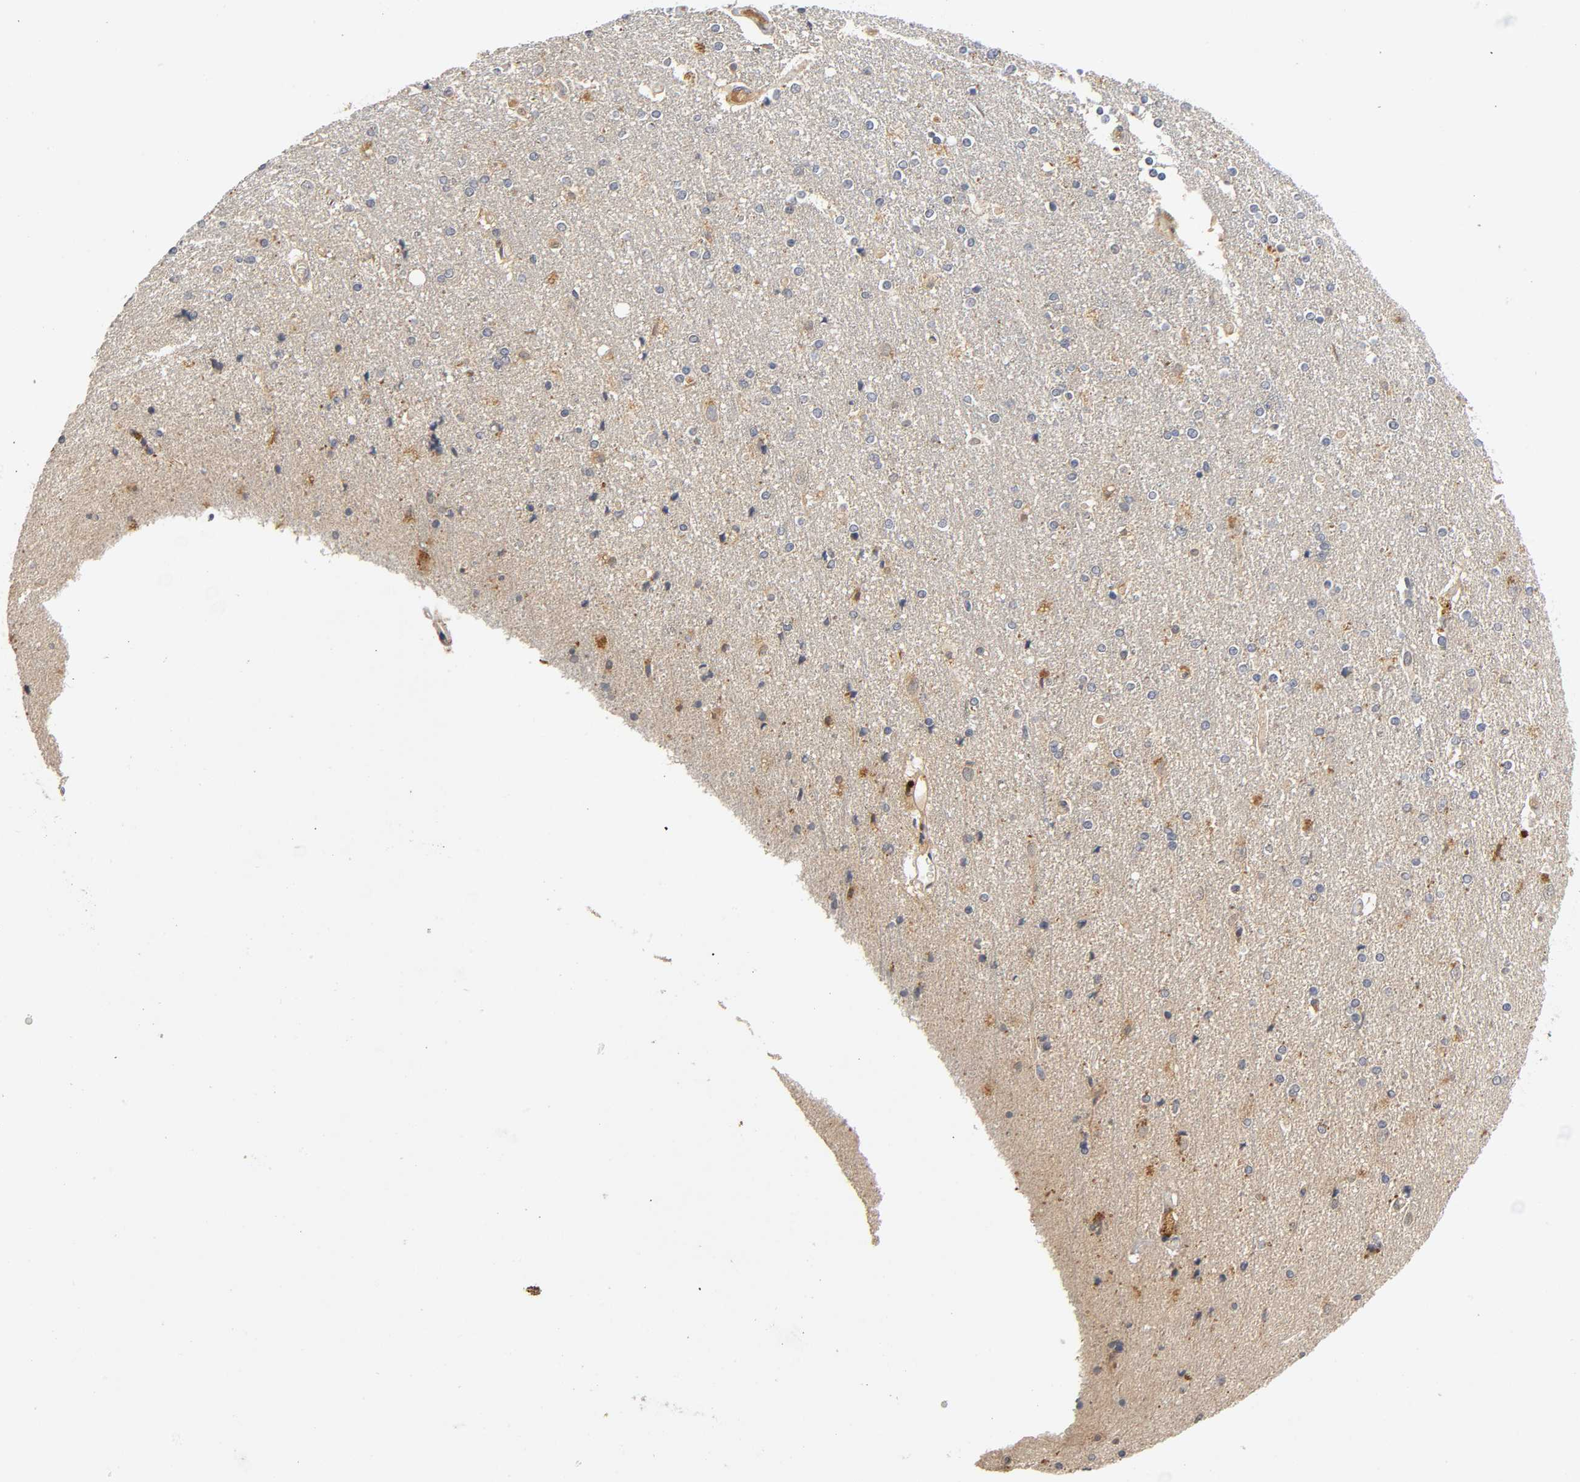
{"staining": {"intensity": "weak", "quantity": "<25%", "location": "cytoplasmic/membranous"}, "tissue": "caudate", "cell_type": "Glial cells", "image_type": "normal", "snomed": [{"axis": "morphology", "description": "Normal tissue, NOS"}, {"axis": "topography", "description": "Lateral ventricle wall"}], "caption": "Human caudate stained for a protein using immunohistochemistry (IHC) exhibits no staining in glial cells.", "gene": "IKBKB", "patient": {"sex": "female", "age": 54}}